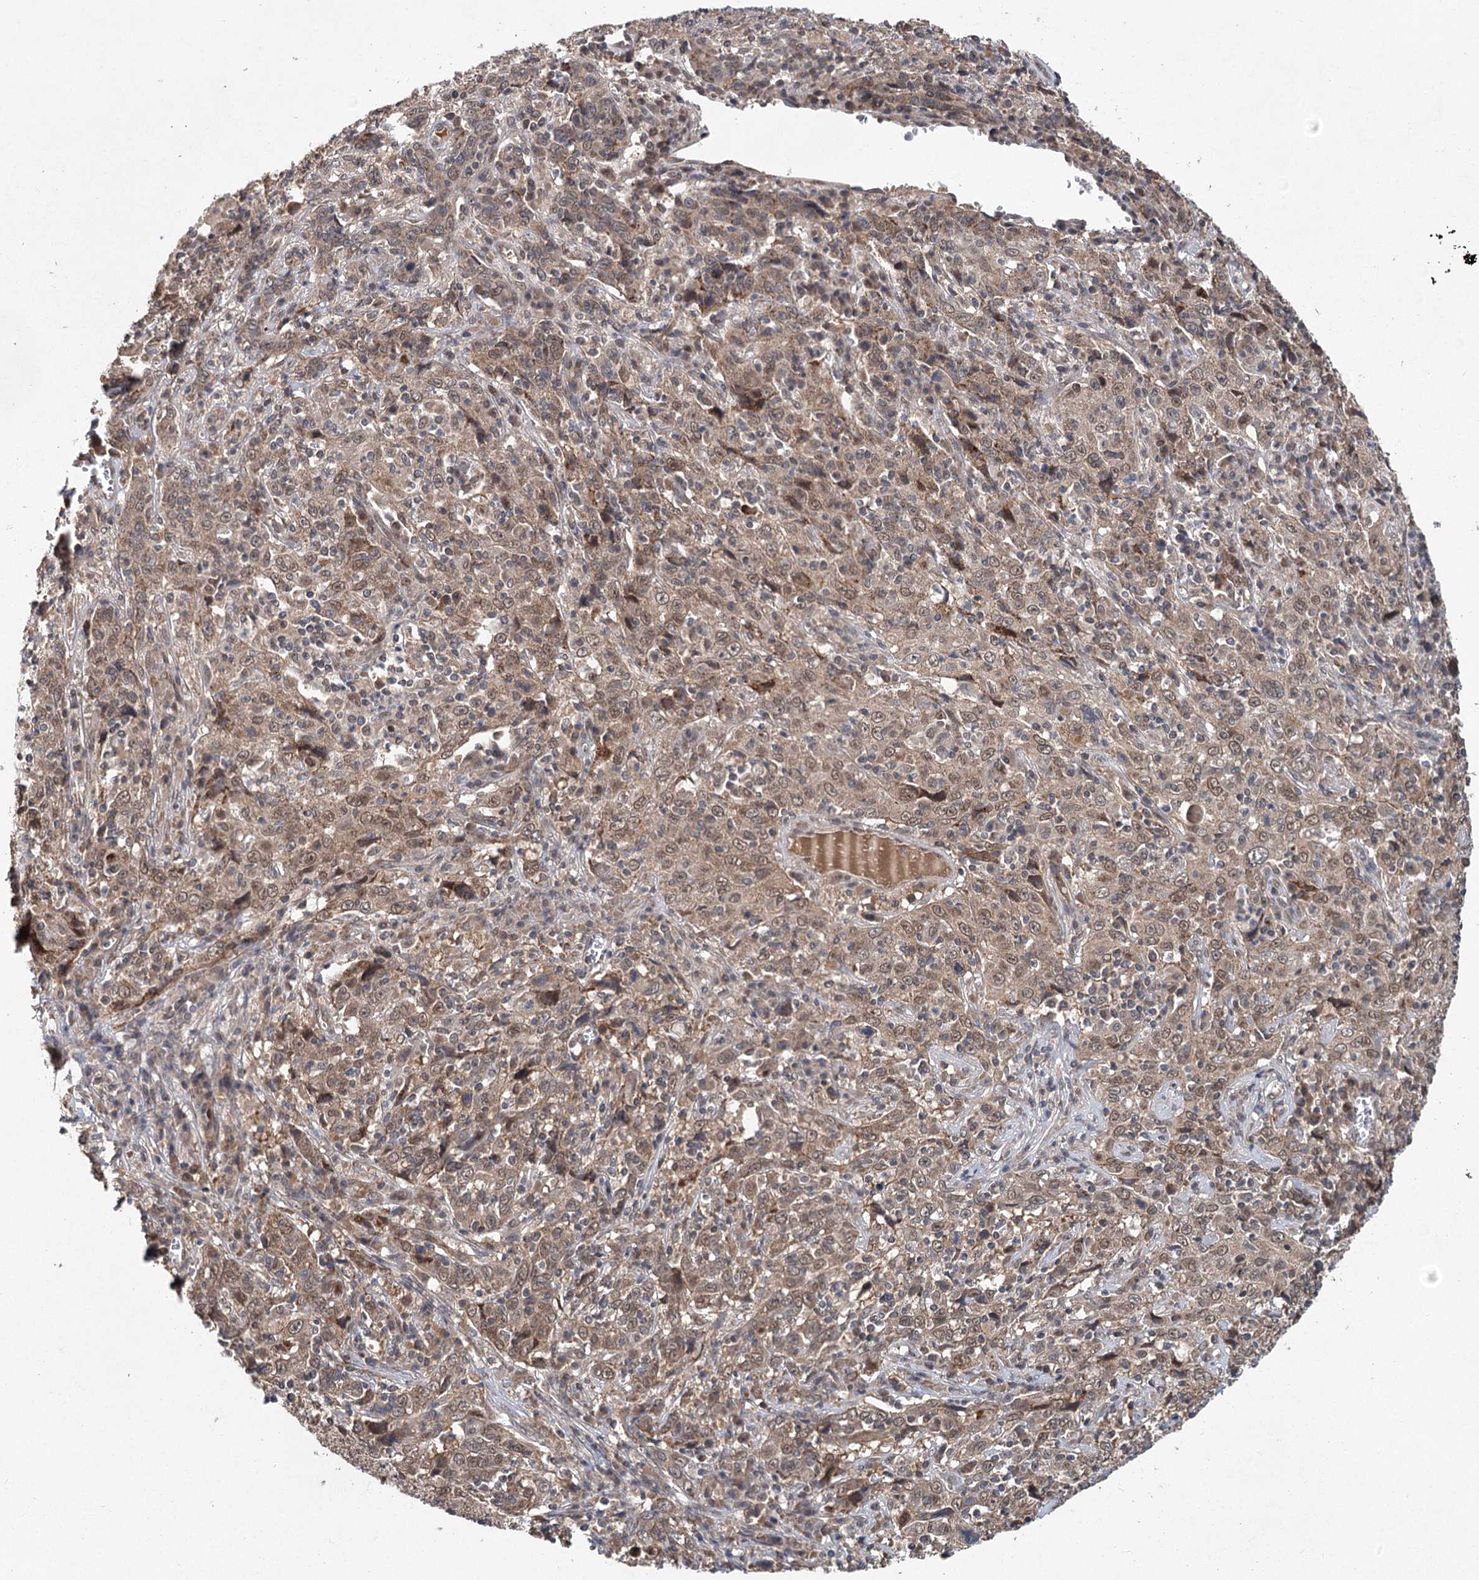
{"staining": {"intensity": "weak", "quantity": ">75%", "location": "cytoplasmic/membranous,nuclear"}, "tissue": "cervical cancer", "cell_type": "Tumor cells", "image_type": "cancer", "snomed": [{"axis": "morphology", "description": "Squamous cell carcinoma, NOS"}, {"axis": "topography", "description": "Cervix"}], "caption": "DAB immunohistochemical staining of human cervical cancer reveals weak cytoplasmic/membranous and nuclear protein staining in about >75% of tumor cells.", "gene": "MYG1", "patient": {"sex": "female", "age": 46}}